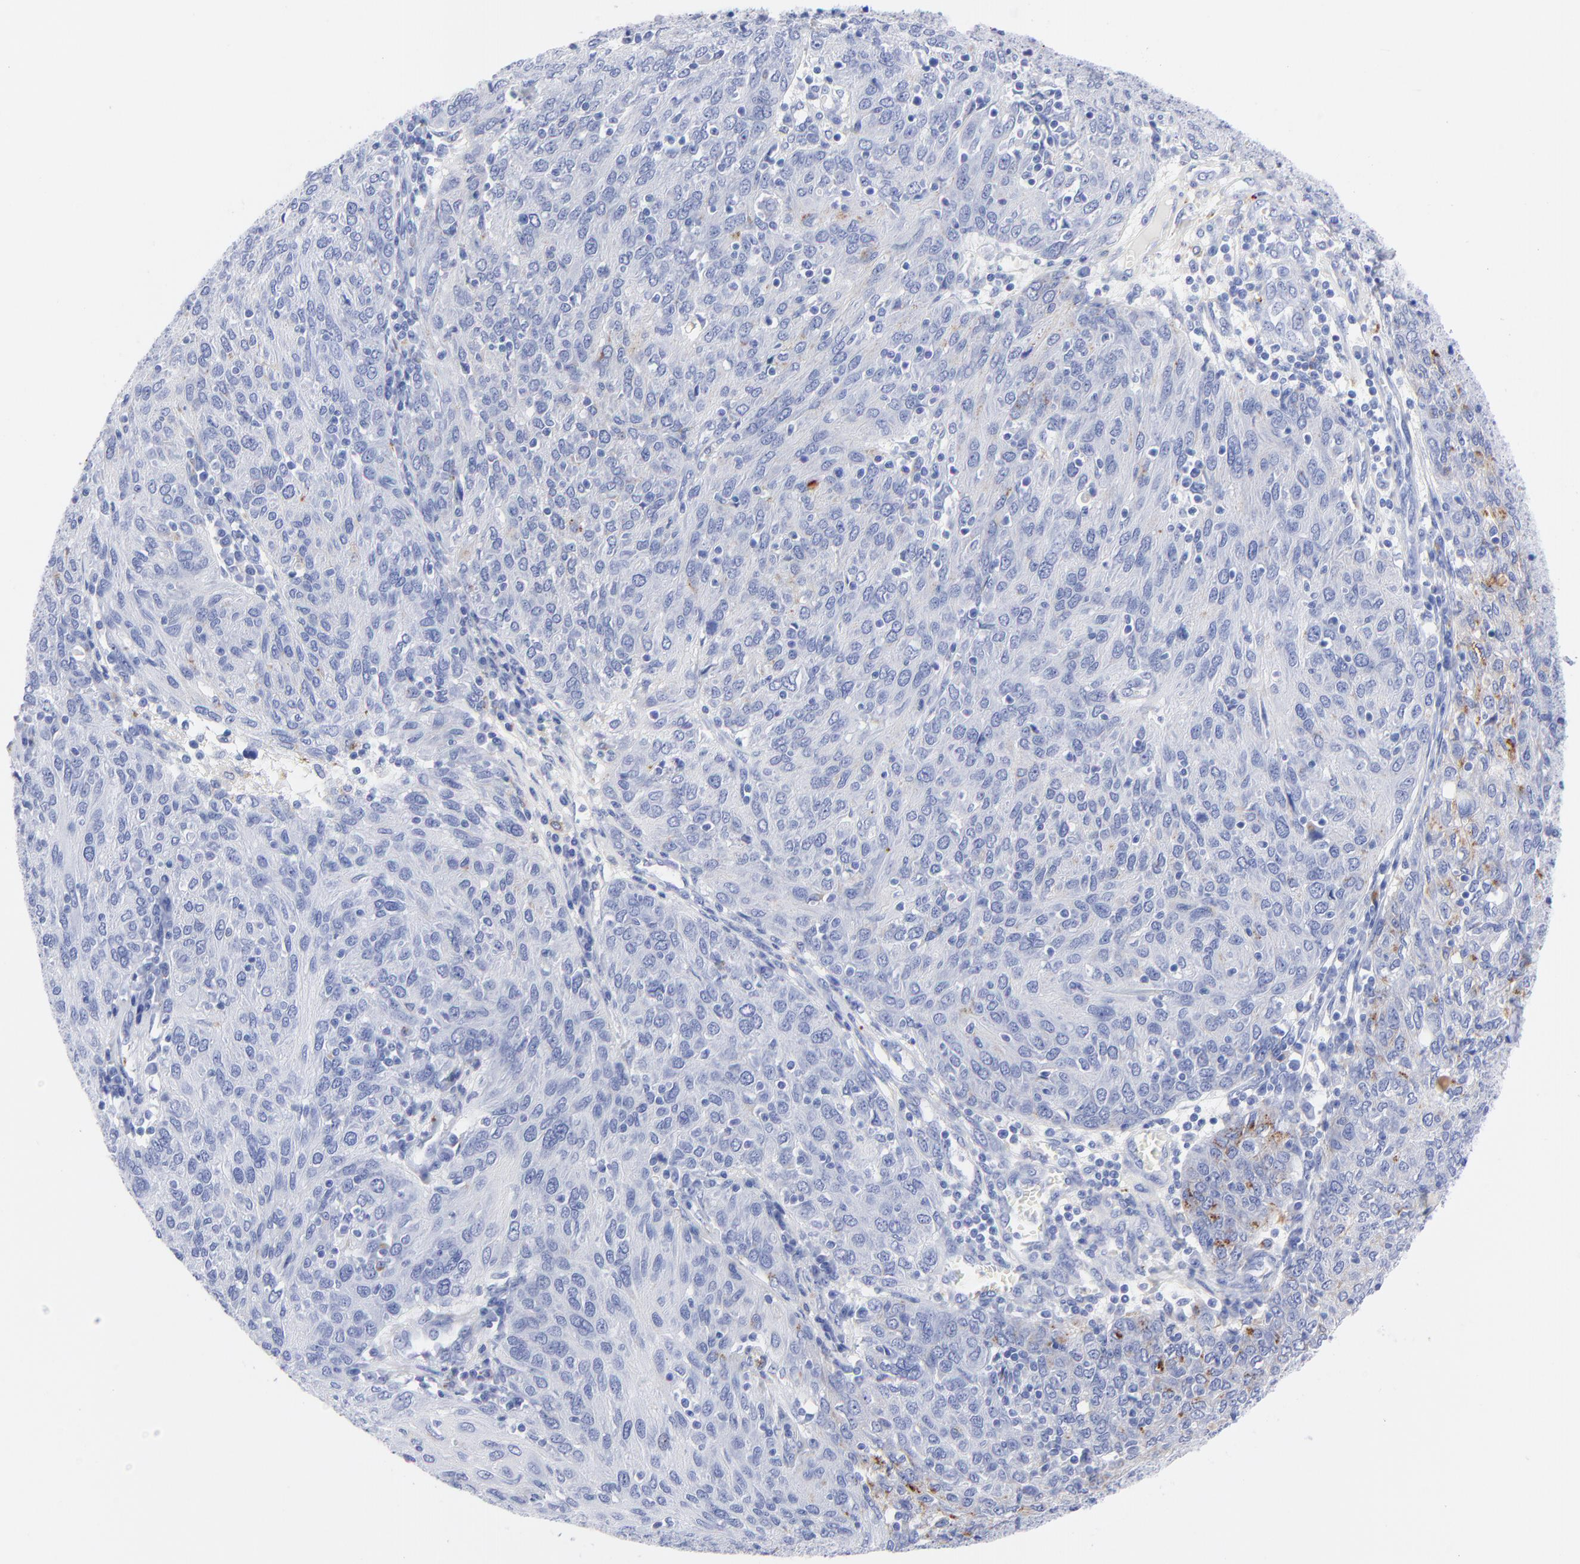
{"staining": {"intensity": "moderate", "quantity": "<25%", "location": "cytoplasmic/membranous"}, "tissue": "ovarian cancer", "cell_type": "Tumor cells", "image_type": "cancer", "snomed": [{"axis": "morphology", "description": "Carcinoma, endometroid"}, {"axis": "topography", "description": "Ovary"}], "caption": "An image of human ovarian endometroid carcinoma stained for a protein demonstrates moderate cytoplasmic/membranous brown staining in tumor cells.", "gene": "CPVL", "patient": {"sex": "female", "age": 50}}